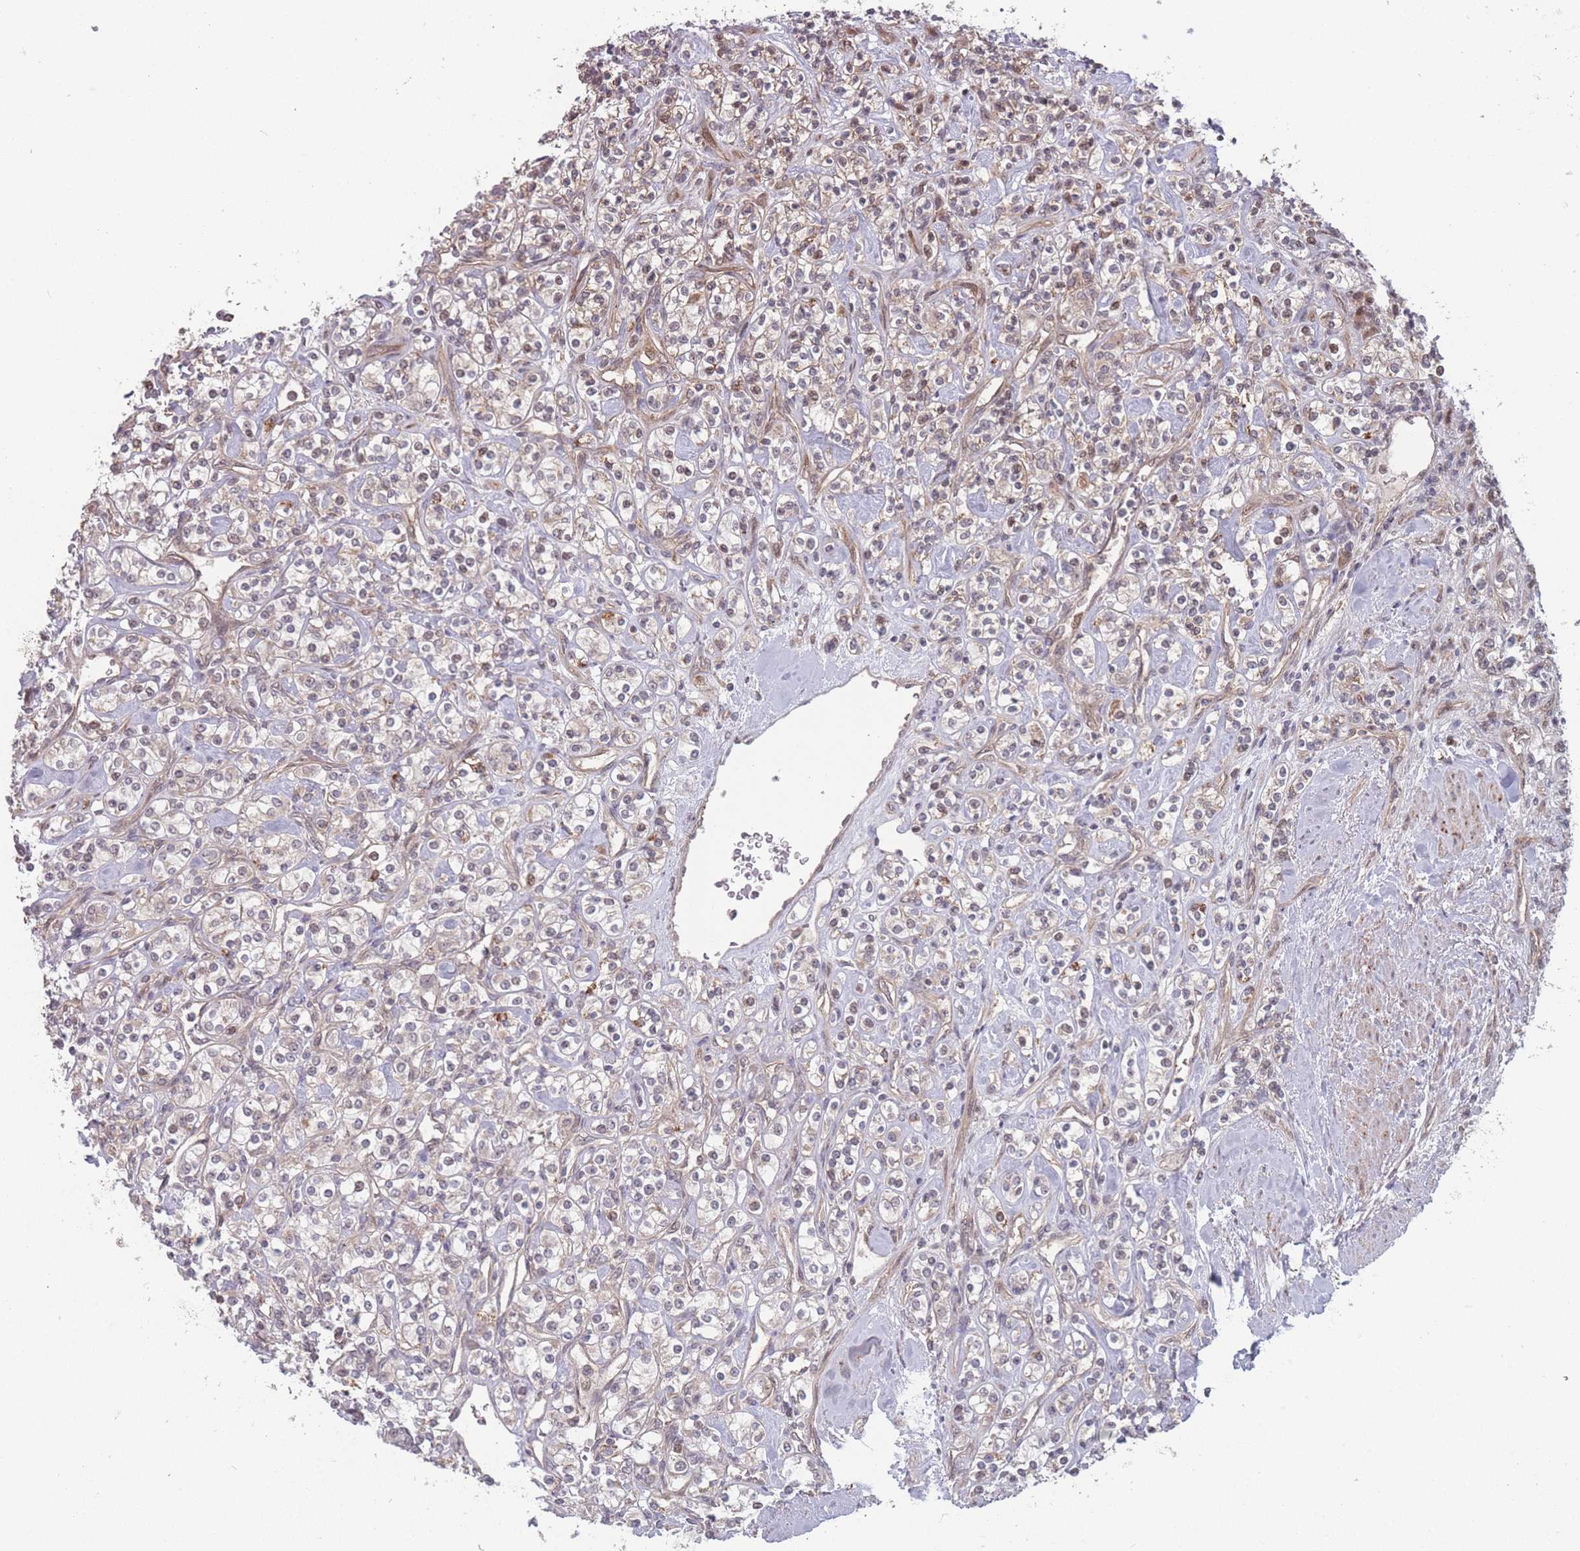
{"staining": {"intensity": "weak", "quantity": "25%-75%", "location": "cytoplasmic/membranous"}, "tissue": "renal cancer", "cell_type": "Tumor cells", "image_type": "cancer", "snomed": [{"axis": "morphology", "description": "Adenocarcinoma, NOS"}, {"axis": "topography", "description": "Kidney"}], "caption": "IHC photomicrograph of human adenocarcinoma (renal) stained for a protein (brown), which displays low levels of weak cytoplasmic/membranous expression in about 25%-75% of tumor cells.", "gene": "RPS18", "patient": {"sex": "male", "age": 77}}